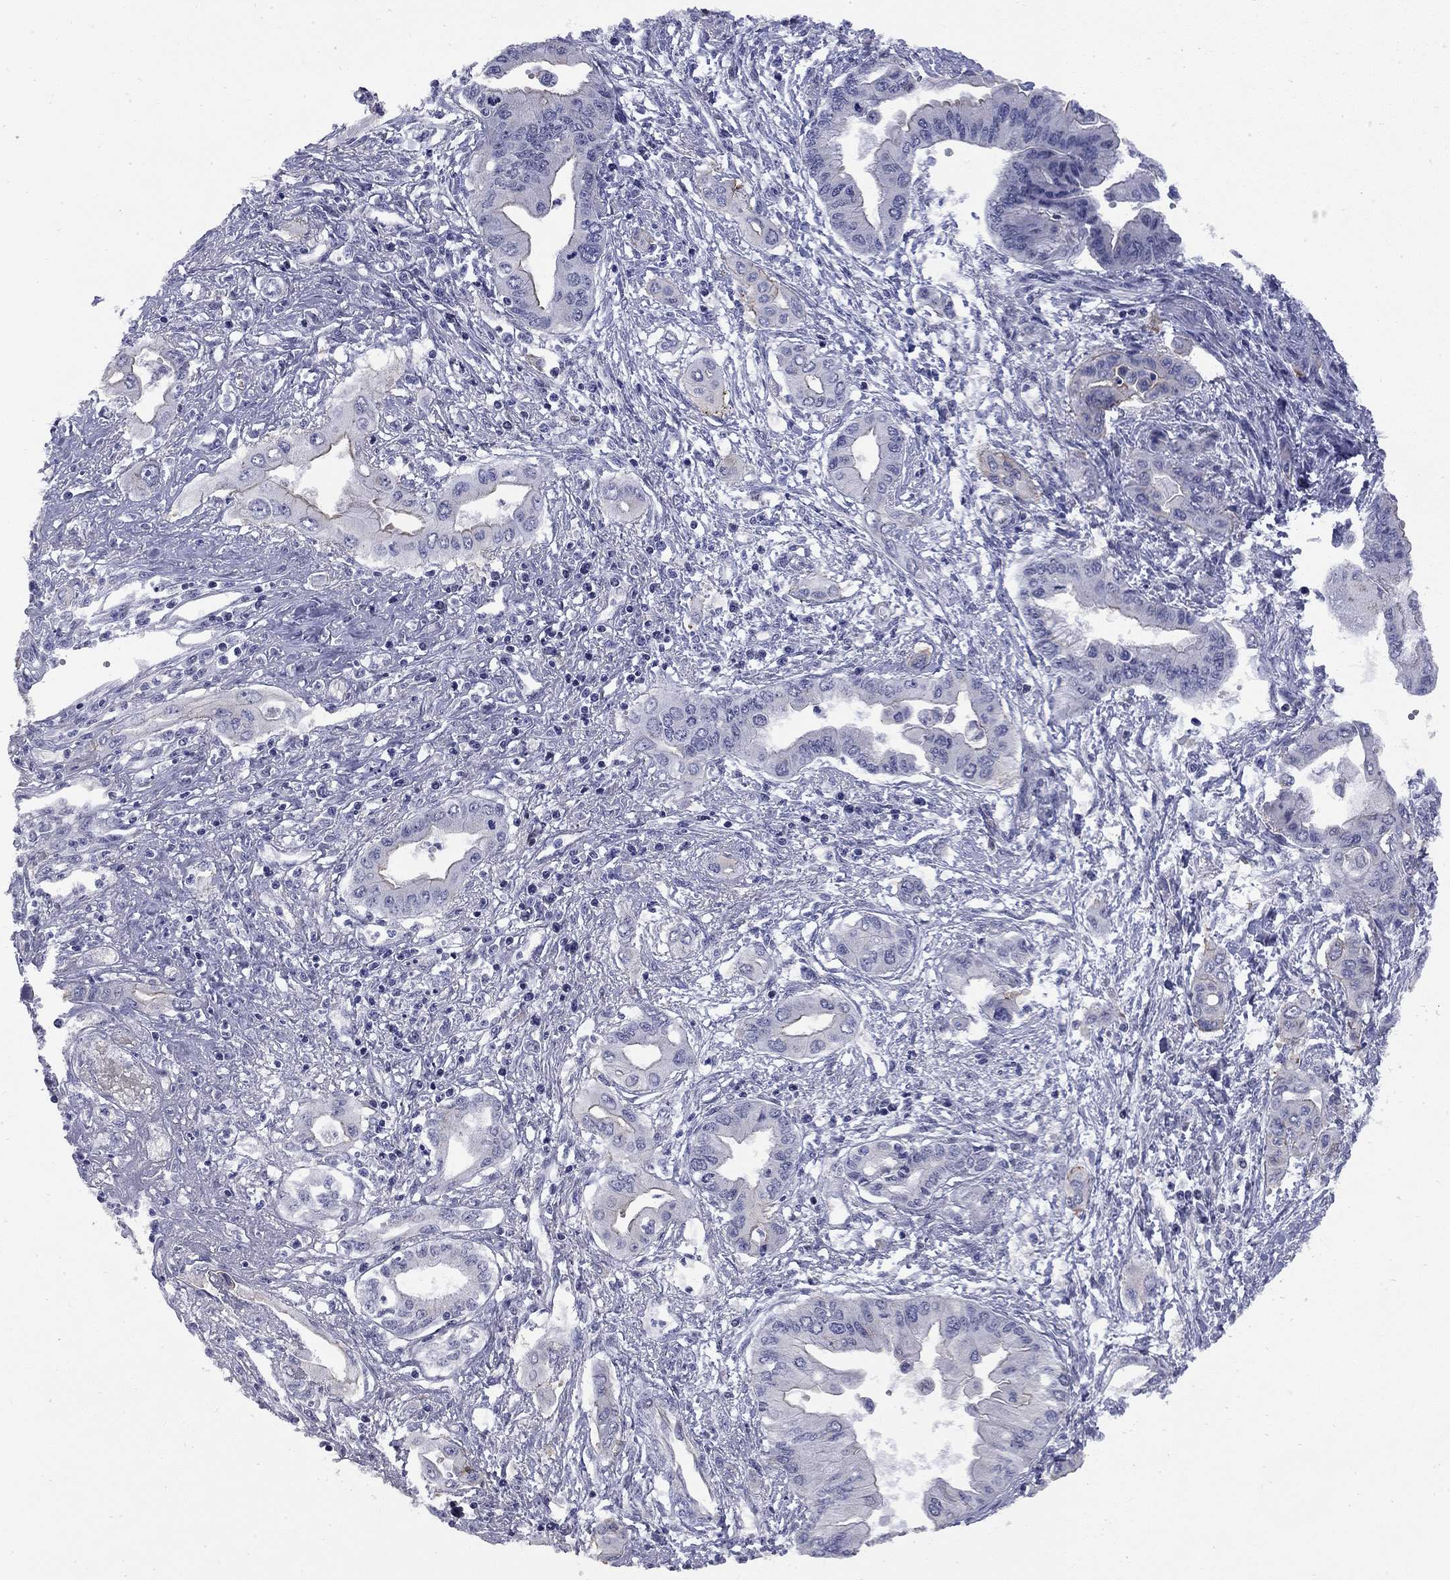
{"staining": {"intensity": "moderate", "quantity": "<25%", "location": "cytoplasmic/membranous"}, "tissue": "pancreatic cancer", "cell_type": "Tumor cells", "image_type": "cancer", "snomed": [{"axis": "morphology", "description": "Adenocarcinoma, NOS"}, {"axis": "topography", "description": "Pancreas"}], "caption": "This photomicrograph reveals IHC staining of pancreatic cancer, with low moderate cytoplasmic/membranous staining in about <25% of tumor cells.", "gene": "HTR4", "patient": {"sex": "female", "age": 62}}